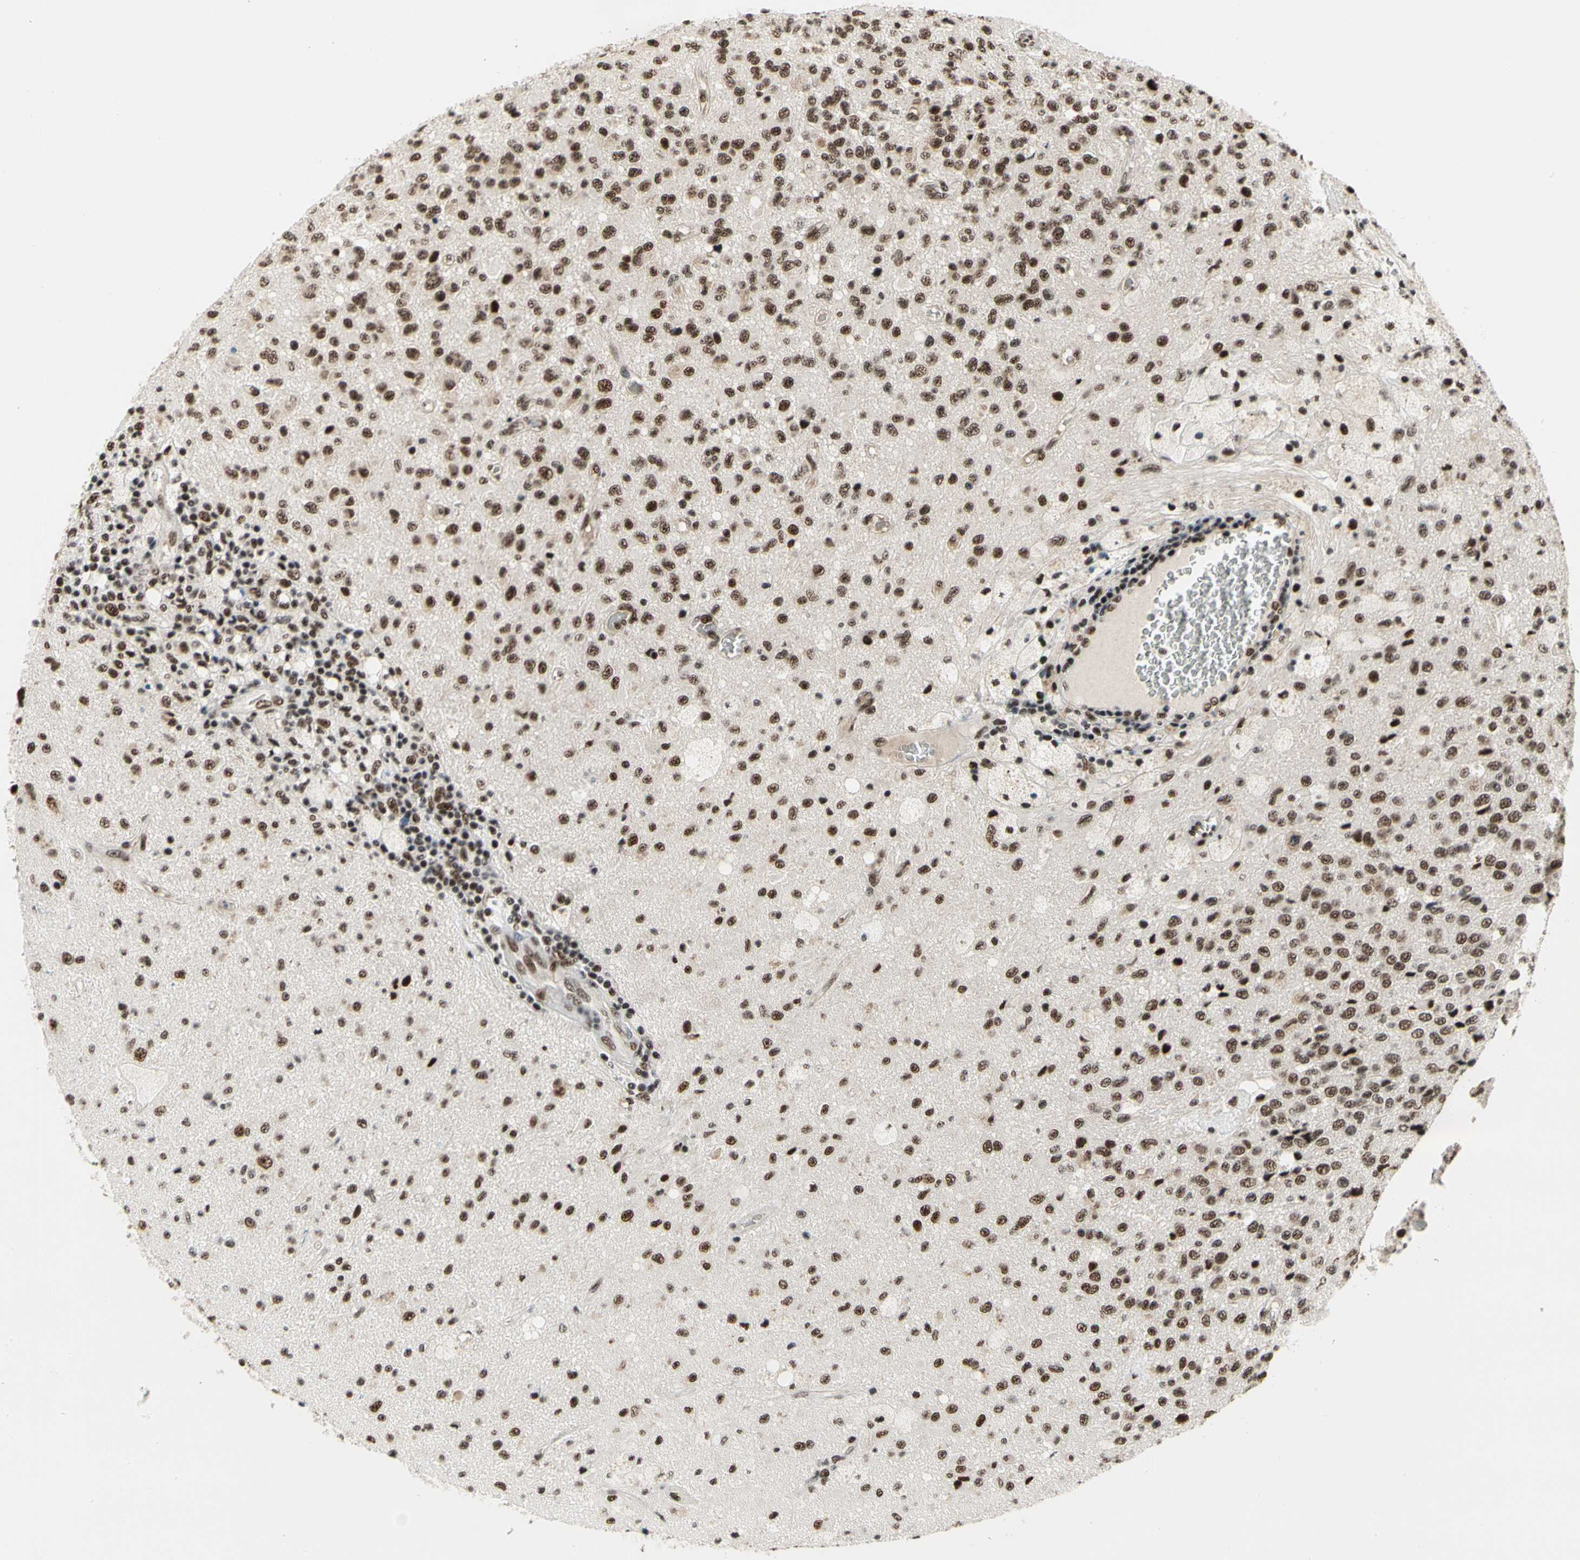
{"staining": {"intensity": "strong", "quantity": ">75%", "location": "nuclear"}, "tissue": "glioma", "cell_type": "Tumor cells", "image_type": "cancer", "snomed": [{"axis": "morphology", "description": "Glioma, malignant, High grade"}, {"axis": "topography", "description": "pancreas cauda"}], "caption": "A histopathology image showing strong nuclear expression in approximately >75% of tumor cells in glioma, as visualized by brown immunohistochemical staining.", "gene": "SRSF11", "patient": {"sex": "male", "age": 60}}